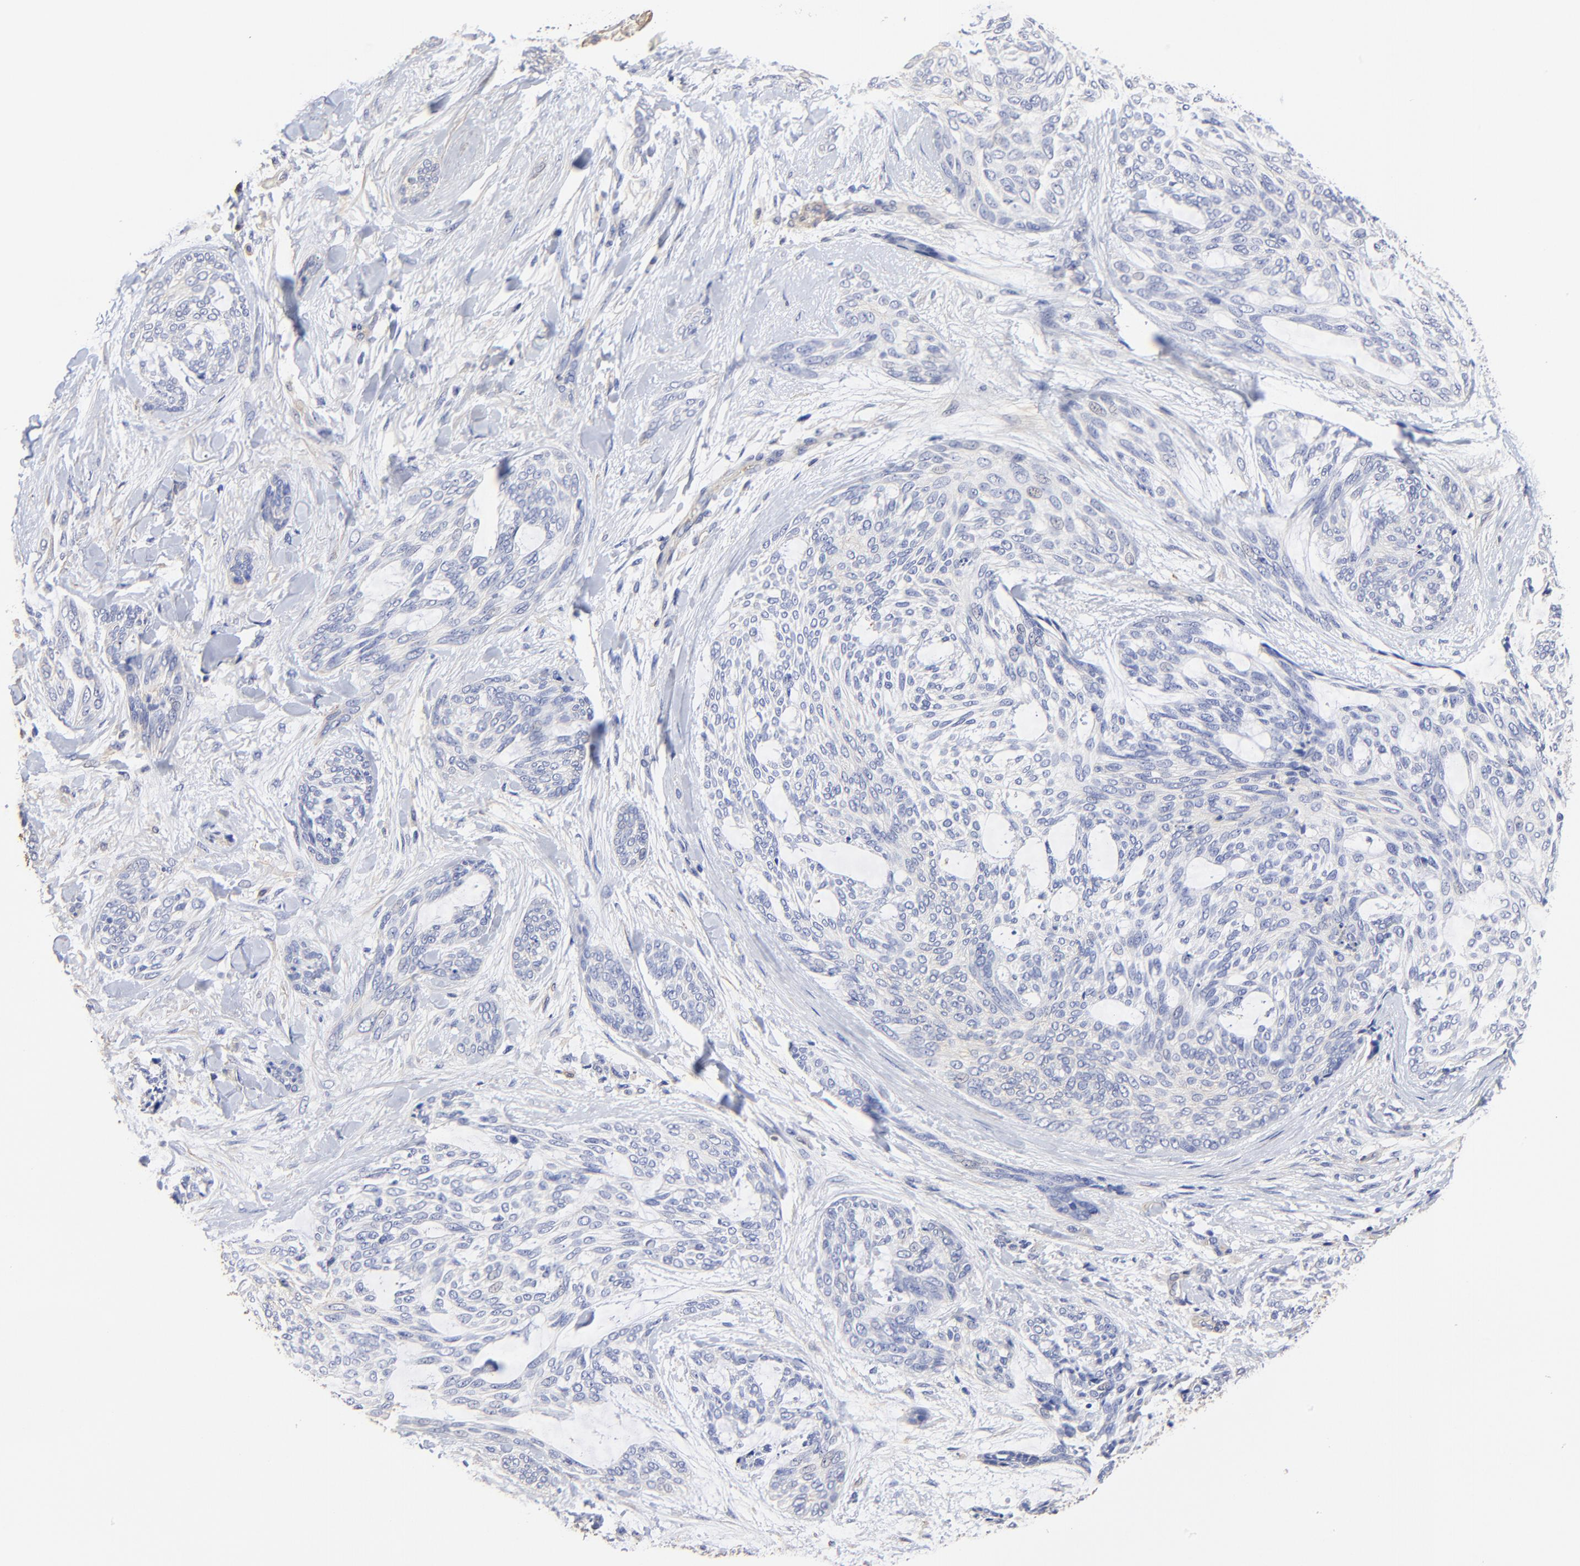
{"staining": {"intensity": "negative", "quantity": "none", "location": "none"}, "tissue": "skin cancer", "cell_type": "Tumor cells", "image_type": "cancer", "snomed": [{"axis": "morphology", "description": "Normal tissue, NOS"}, {"axis": "morphology", "description": "Basal cell carcinoma"}, {"axis": "topography", "description": "Skin"}], "caption": "A histopathology image of human skin cancer (basal cell carcinoma) is negative for staining in tumor cells.", "gene": "TAGLN2", "patient": {"sex": "female", "age": 71}}